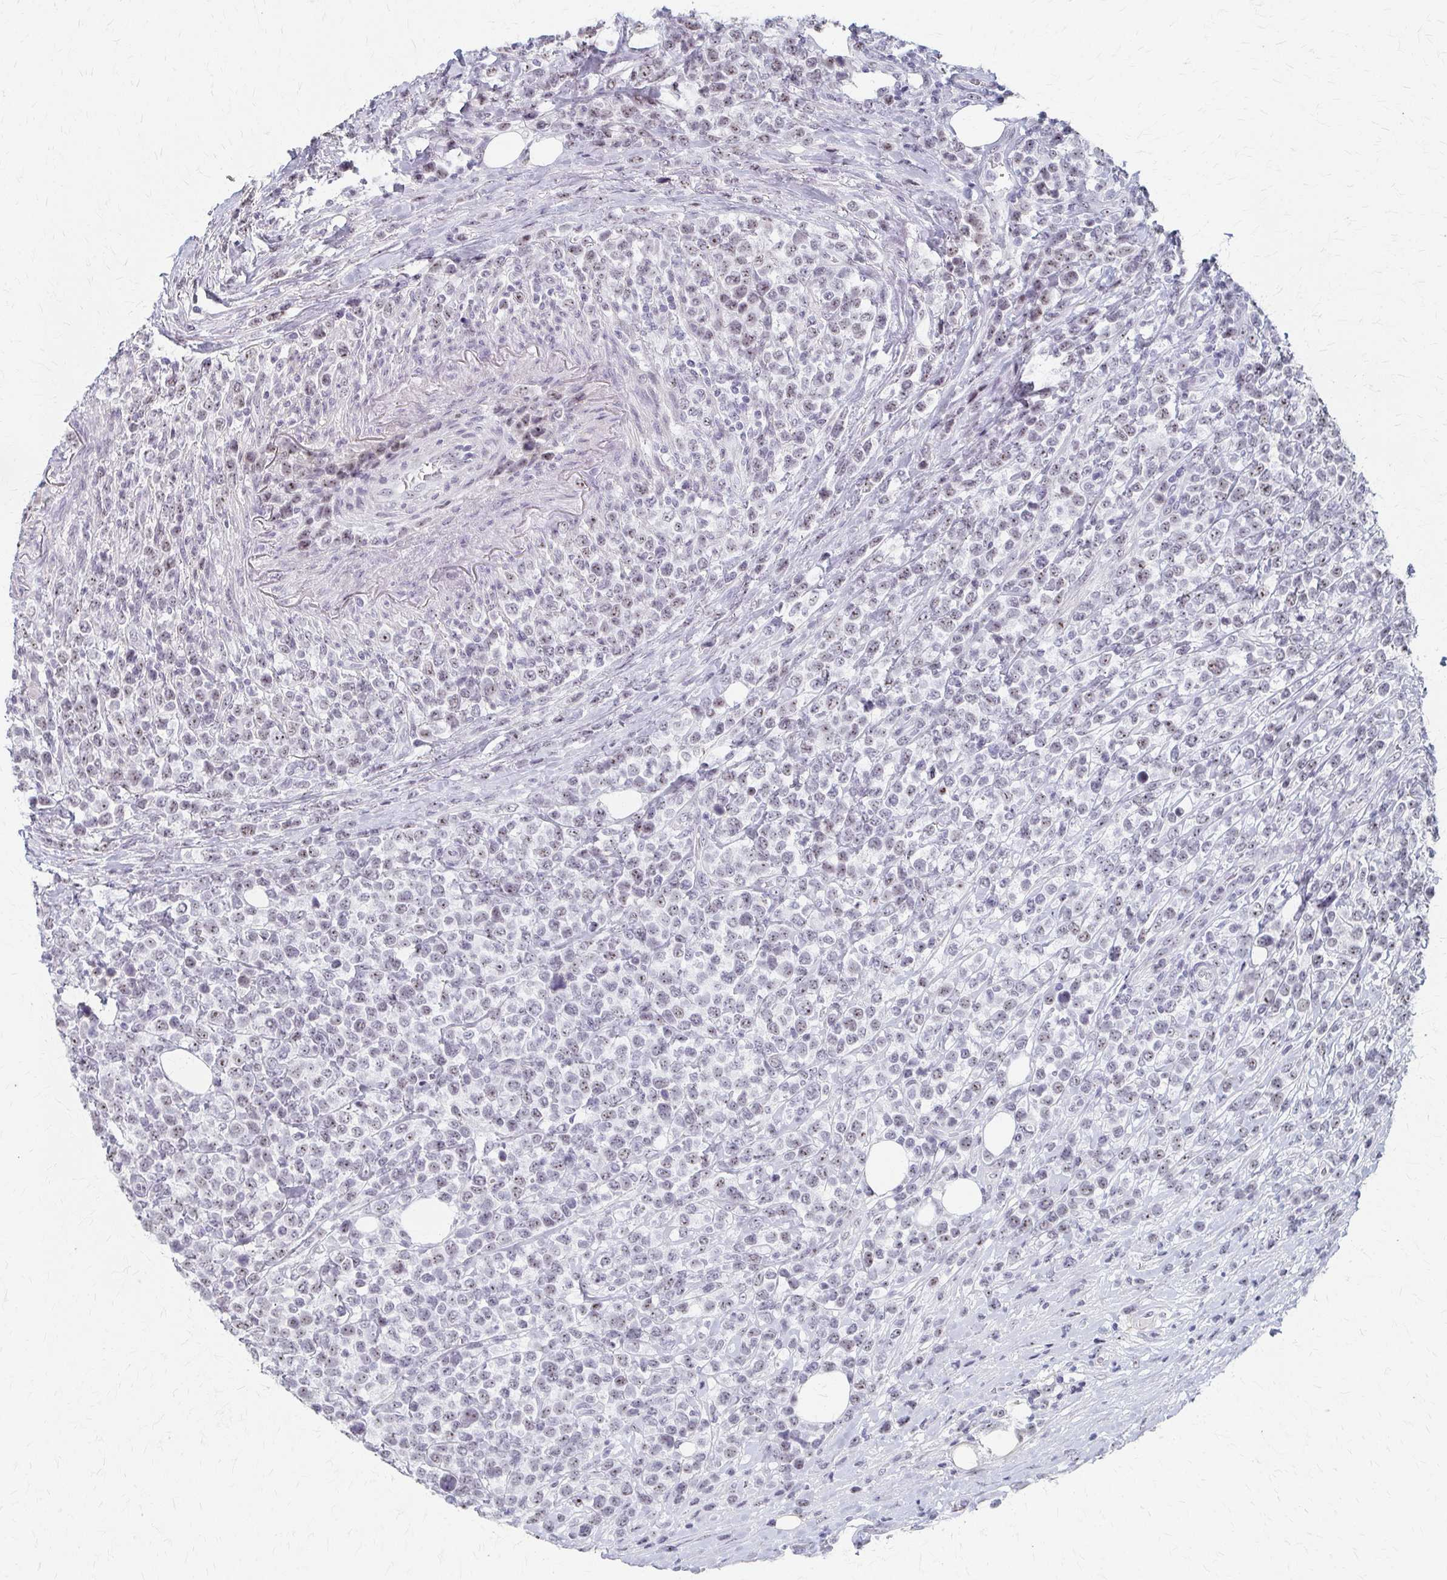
{"staining": {"intensity": "weak", "quantity": "<25%", "location": "nuclear"}, "tissue": "lymphoma", "cell_type": "Tumor cells", "image_type": "cancer", "snomed": [{"axis": "morphology", "description": "Malignant lymphoma, non-Hodgkin's type, High grade"}, {"axis": "topography", "description": "Soft tissue"}], "caption": "Photomicrograph shows no protein expression in tumor cells of lymphoma tissue.", "gene": "PES1", "patient": {"sex": "female", "age": 56}}